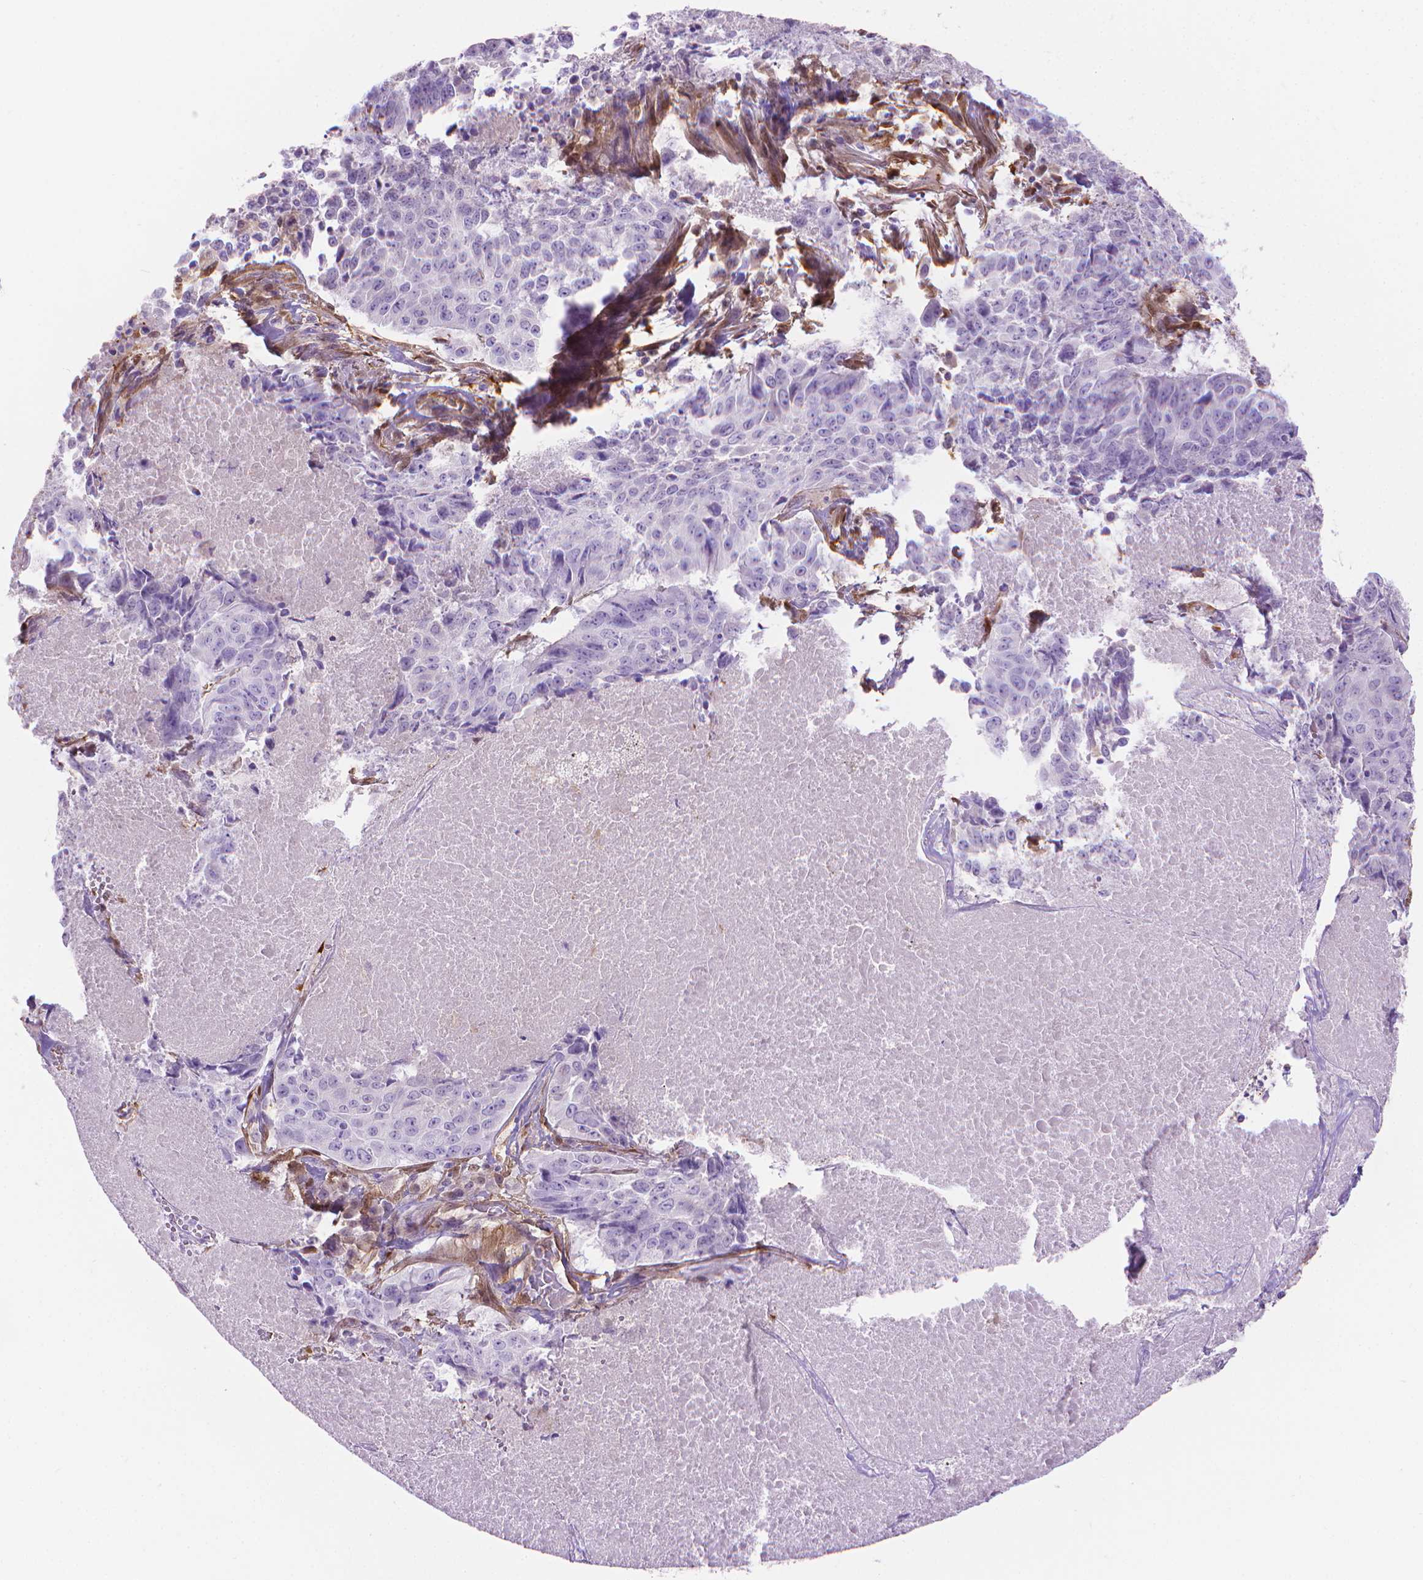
{"staining": {"intensity": "negative", "quantity": "none", "location": "none"}, "tissue": "lung cancer", "cell_type": "Tumor cells", "image_type": "cancer", "snomed": [{"axis": "morphology", "description": "Normal tissue, NOS"}, {"axis": "morphology", "description": "Squamous cell carcinoma, NOS"}, {"axis": "topography", "description": "Bronchus"}, {"axis": "topography", "description": "Lung"}], "caption": "This is an immunohistochemistry micrograph of human lung cancer (squamous cell carcinoma). There is no staining in tumor cells.", "gene": "CLIC4", "patient": {"sex": "male", "age": 64}}